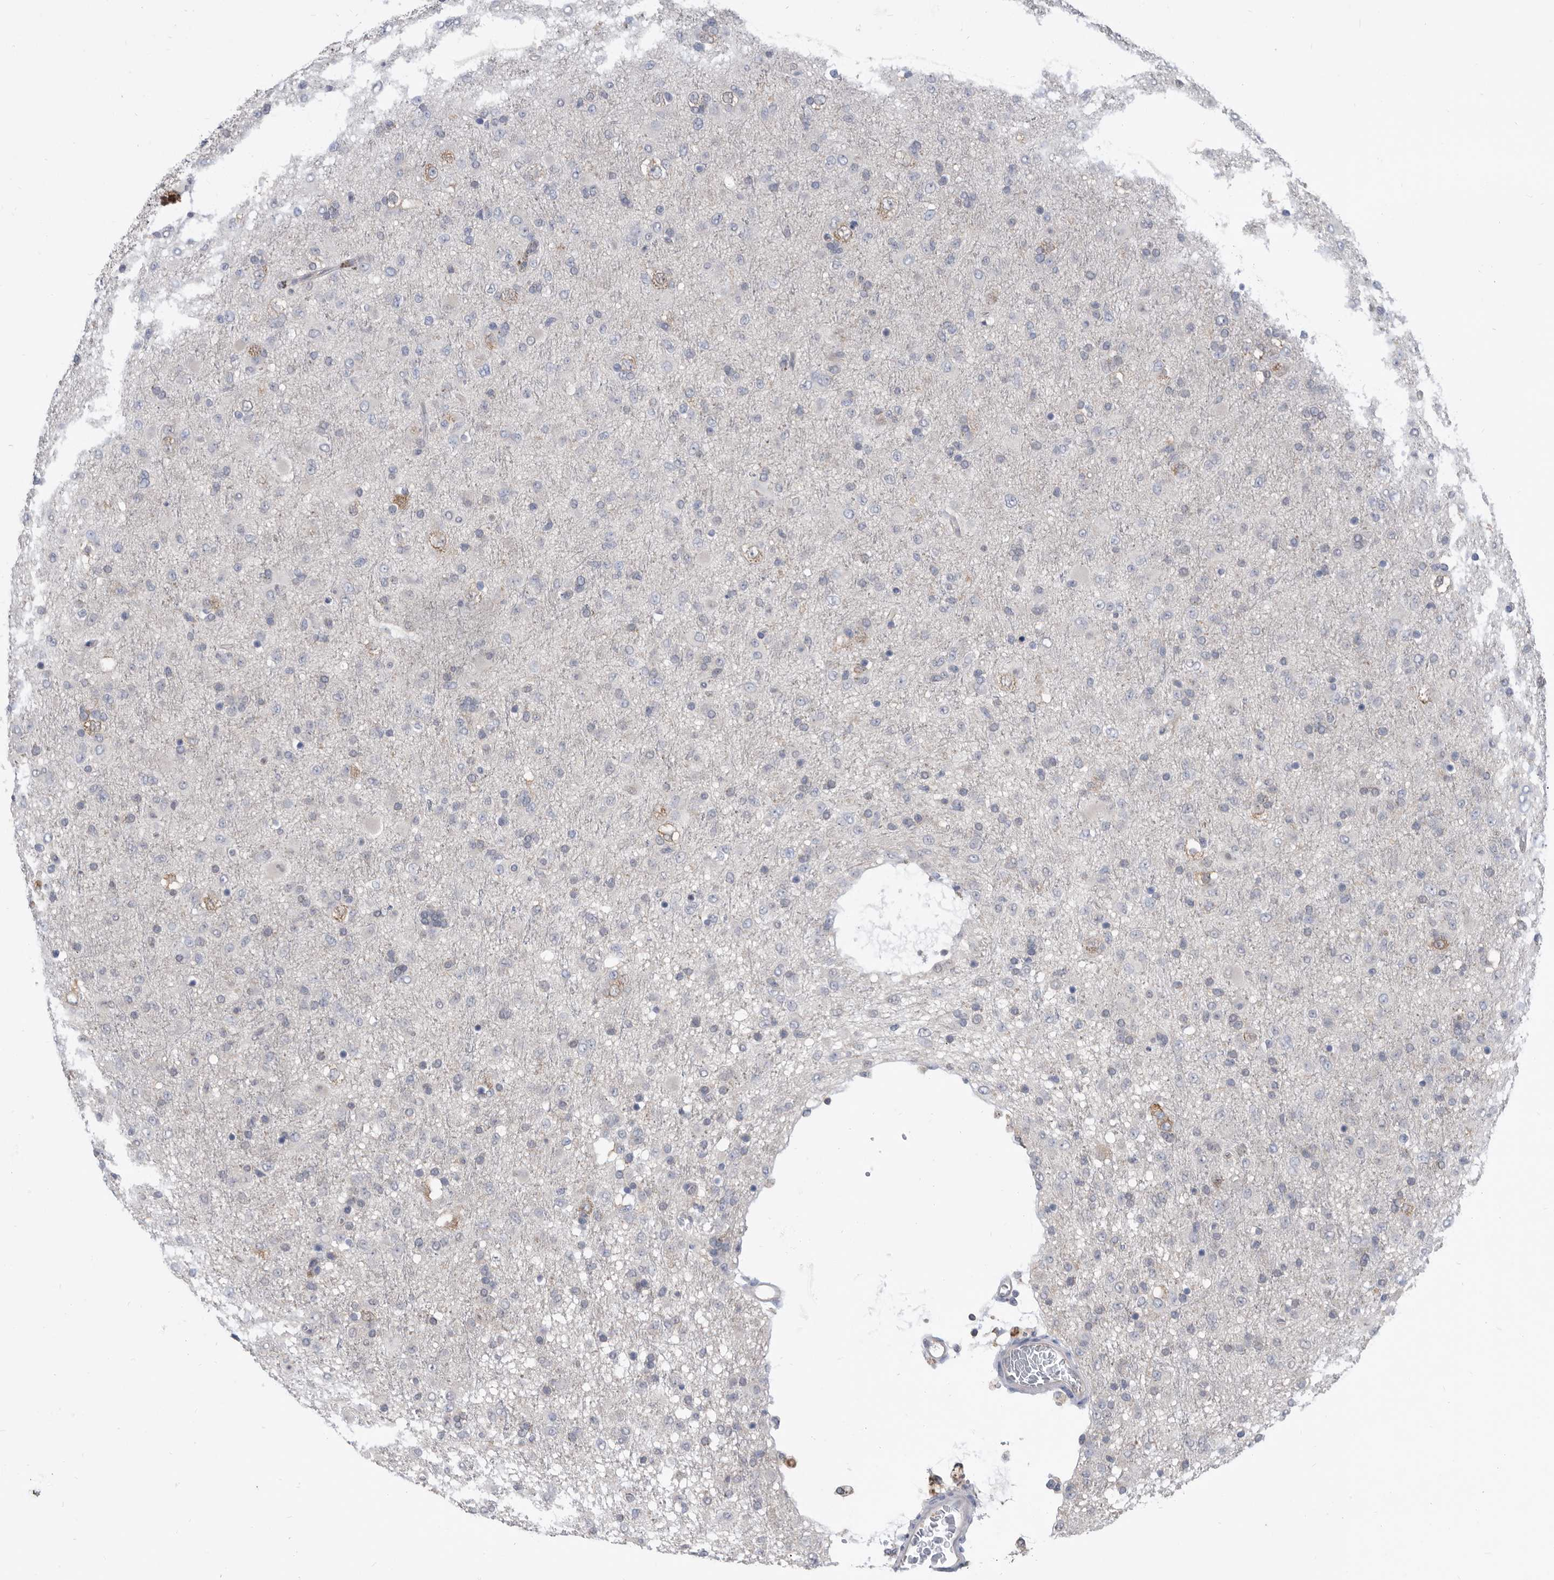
{"staining": {"intensity": "negative", "quantity": "none", "location": "none"}, "tissue": "glioma", "cell_type": "Tumor cells", "image_type": "cancer", "snomed": [{"axis": "morphology", "description": "Glioma, malignant, Low grade"}, {"axis": "topography", "description": "Brain"}], "caption": "Immunohistochemistry (IHC) image of neoplastic tissue: glioma stained with DAB (3,3'-diaminobenzidine) reveals no significant protein expression in tumor cells.", "gene": "CCT4", "patient": {"sex": "male", "age": 65}}